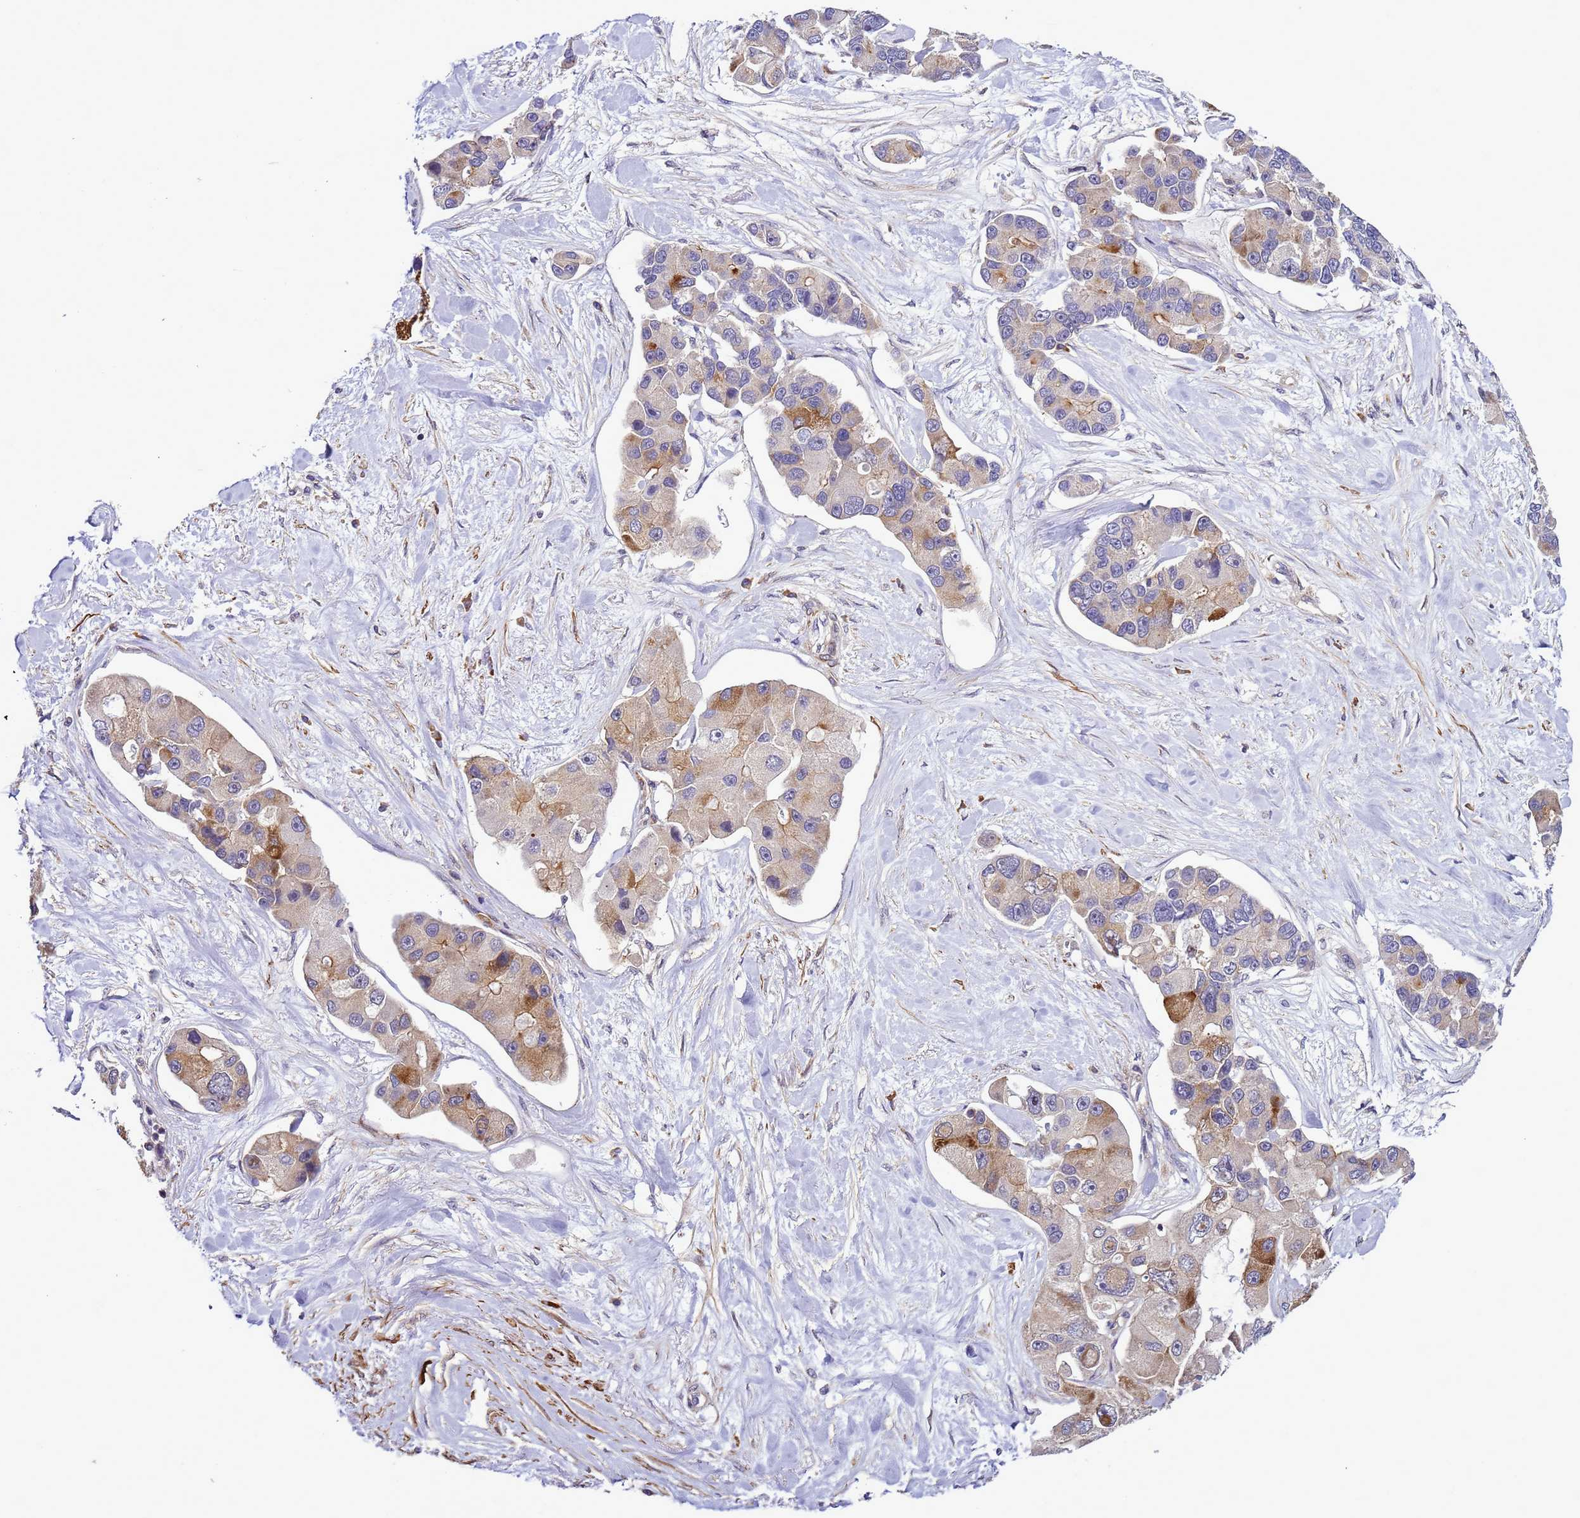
{"staining": {"intensity": "moderate", "quantity": "<25%", "location": "cytoplasmic/membranous"}, "tissue": "lung cancer", "cell_type": "Tumor cells", "image_type": "cancer", "snomed": [{"axis": "morphology", "description": "Adenocarcinoma, NOS"}, {"axis": "topography", "description": "Lung"}], "caption": "Approximately <25% of tumor cells in lung adenocarcinoma demonstrate moderate cytoplasmic/membranous protein staining as visualized by brown immunohistochemical staining.", "gene": "GEN1", "patient": {"sex": "female", "age": 54}}